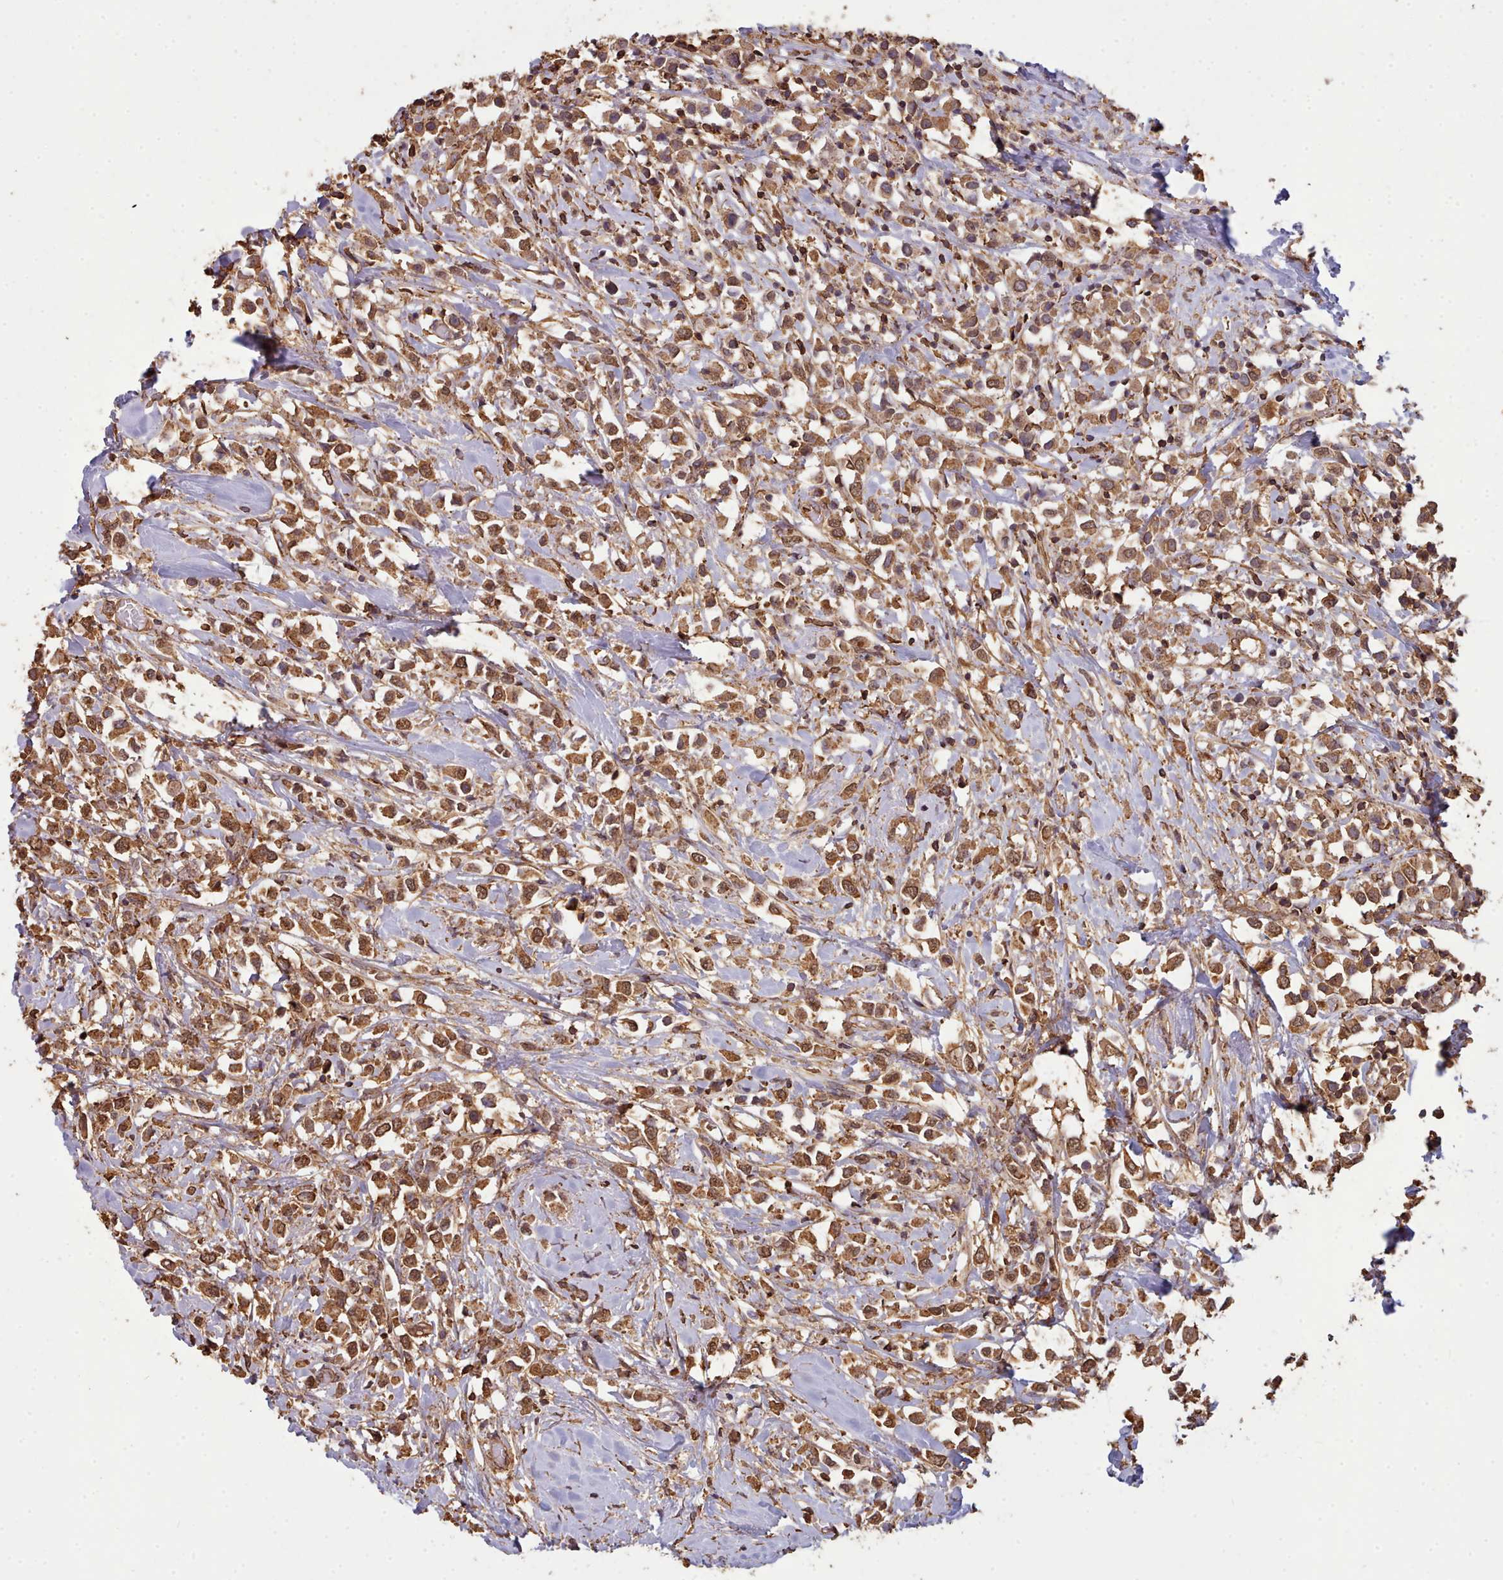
{"staining": {"intensity": "moderate", "quantity": ">75%", "location": "cytoplasmic/membranous"}, "tissue": "breast cancer", "cell_type": "Tumor cells", "image_type": "cancer", "snomed": [{"axis": "morphology", "description": "Duct carcinoma"}, {"axis": "topography", "description": "Breast"}], "caption": "A micrograph showing moderate cytoplasmic/membranous positivity in approximately >75% of tumor cells in breast cancer, as visualized by brown immunohistochemical staining.", "gene": "METRN", "patient": {"sex": "female", "age": 61}}